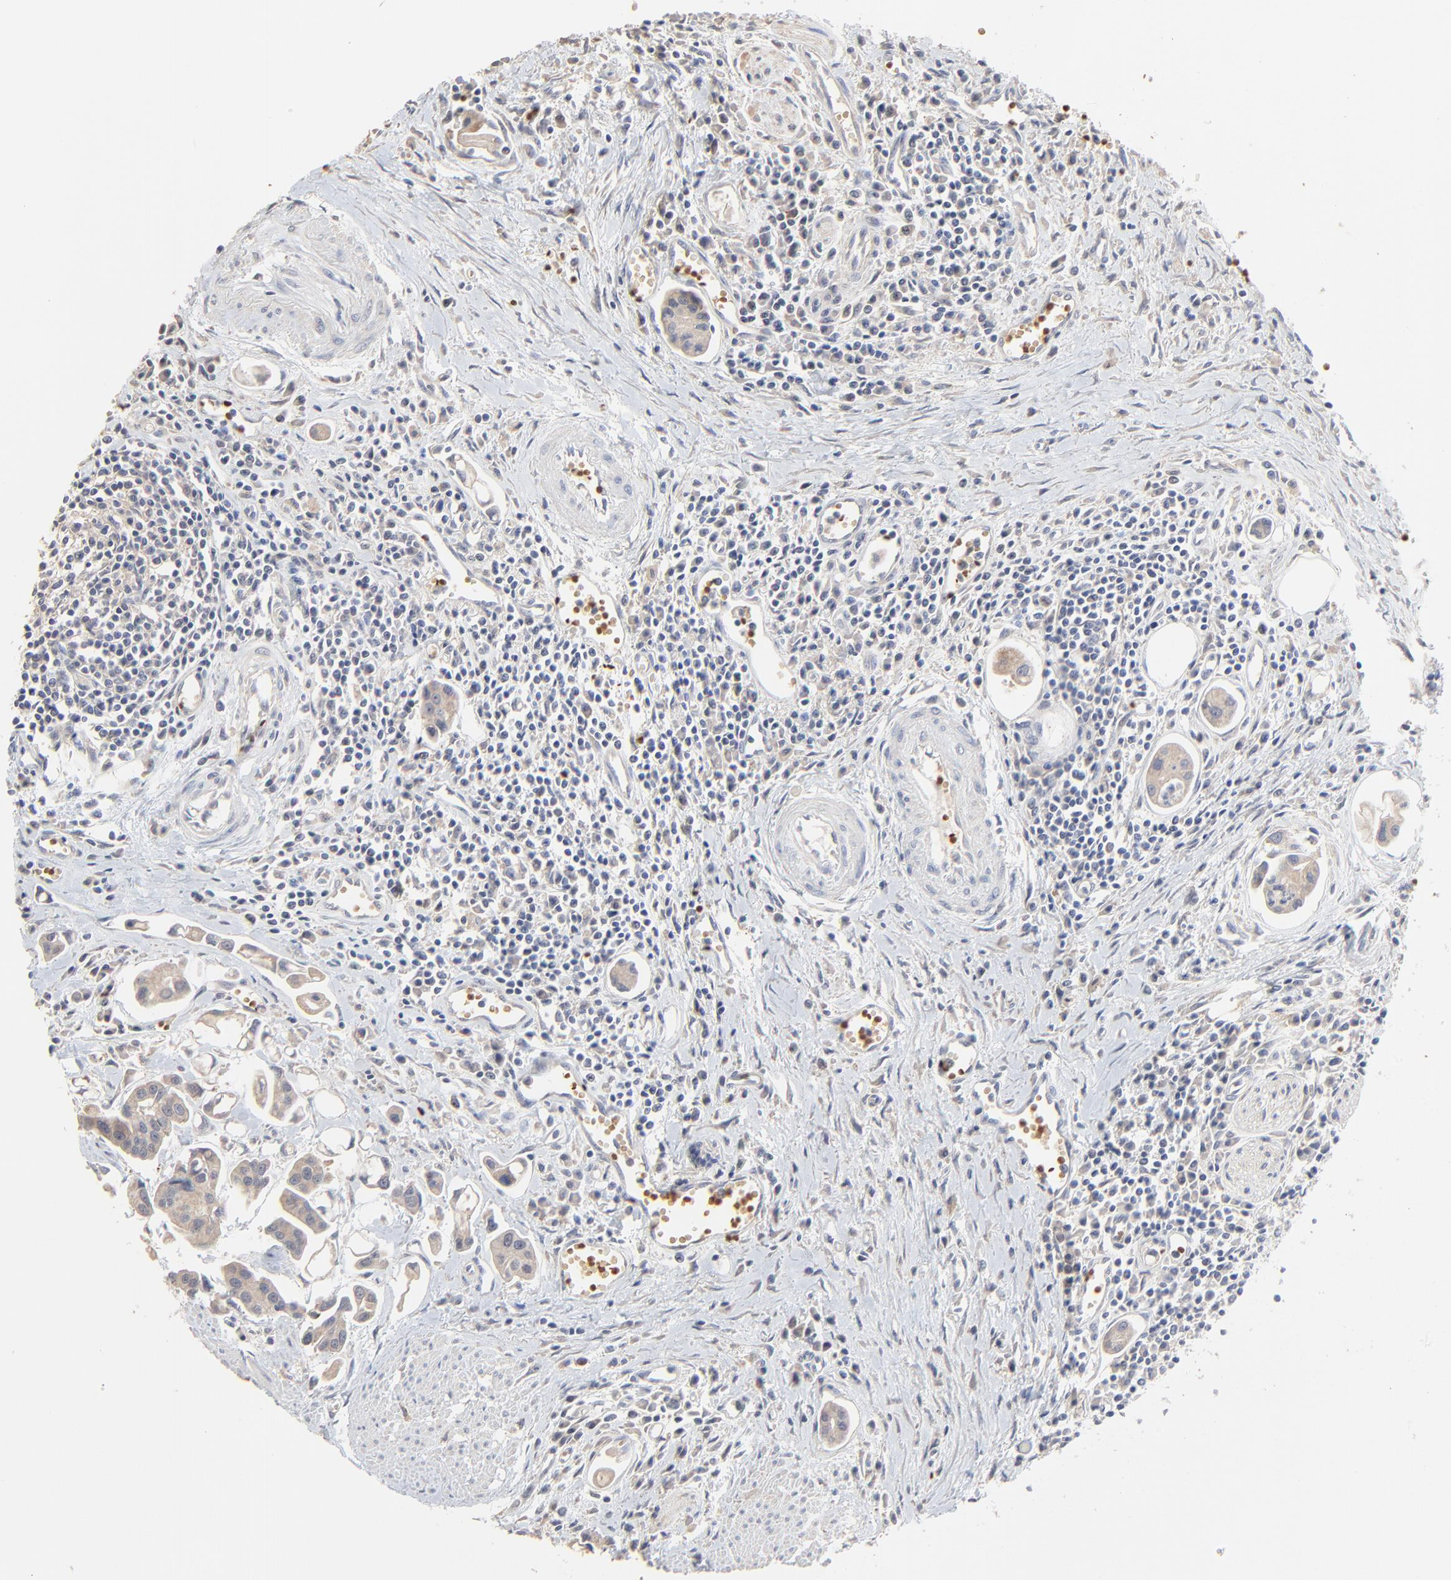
{"staining": {"intensity": "moderate", "quantity": ">75%", "location": "cytoplasmic/membranous"}, "tissue": "urothelial cancer", "cell_type": "Tumor cells", "image_type": "cancer", "snomed": [{"axis": "morphology", "description": "Urothelial carcinoma, High grade"}, {"axis": "topography", "description": "Urinary bladder"}], "caption": "High-grade urothelial carcinoma stained for a protein reveals moderate cytoplasmic/membranous positivity in tumor cells. (brown staining indicates protein expression, while blue staining denotes nuclei).", "gene": "FANCB", "patient": {"sex": "male", "age": 66}}